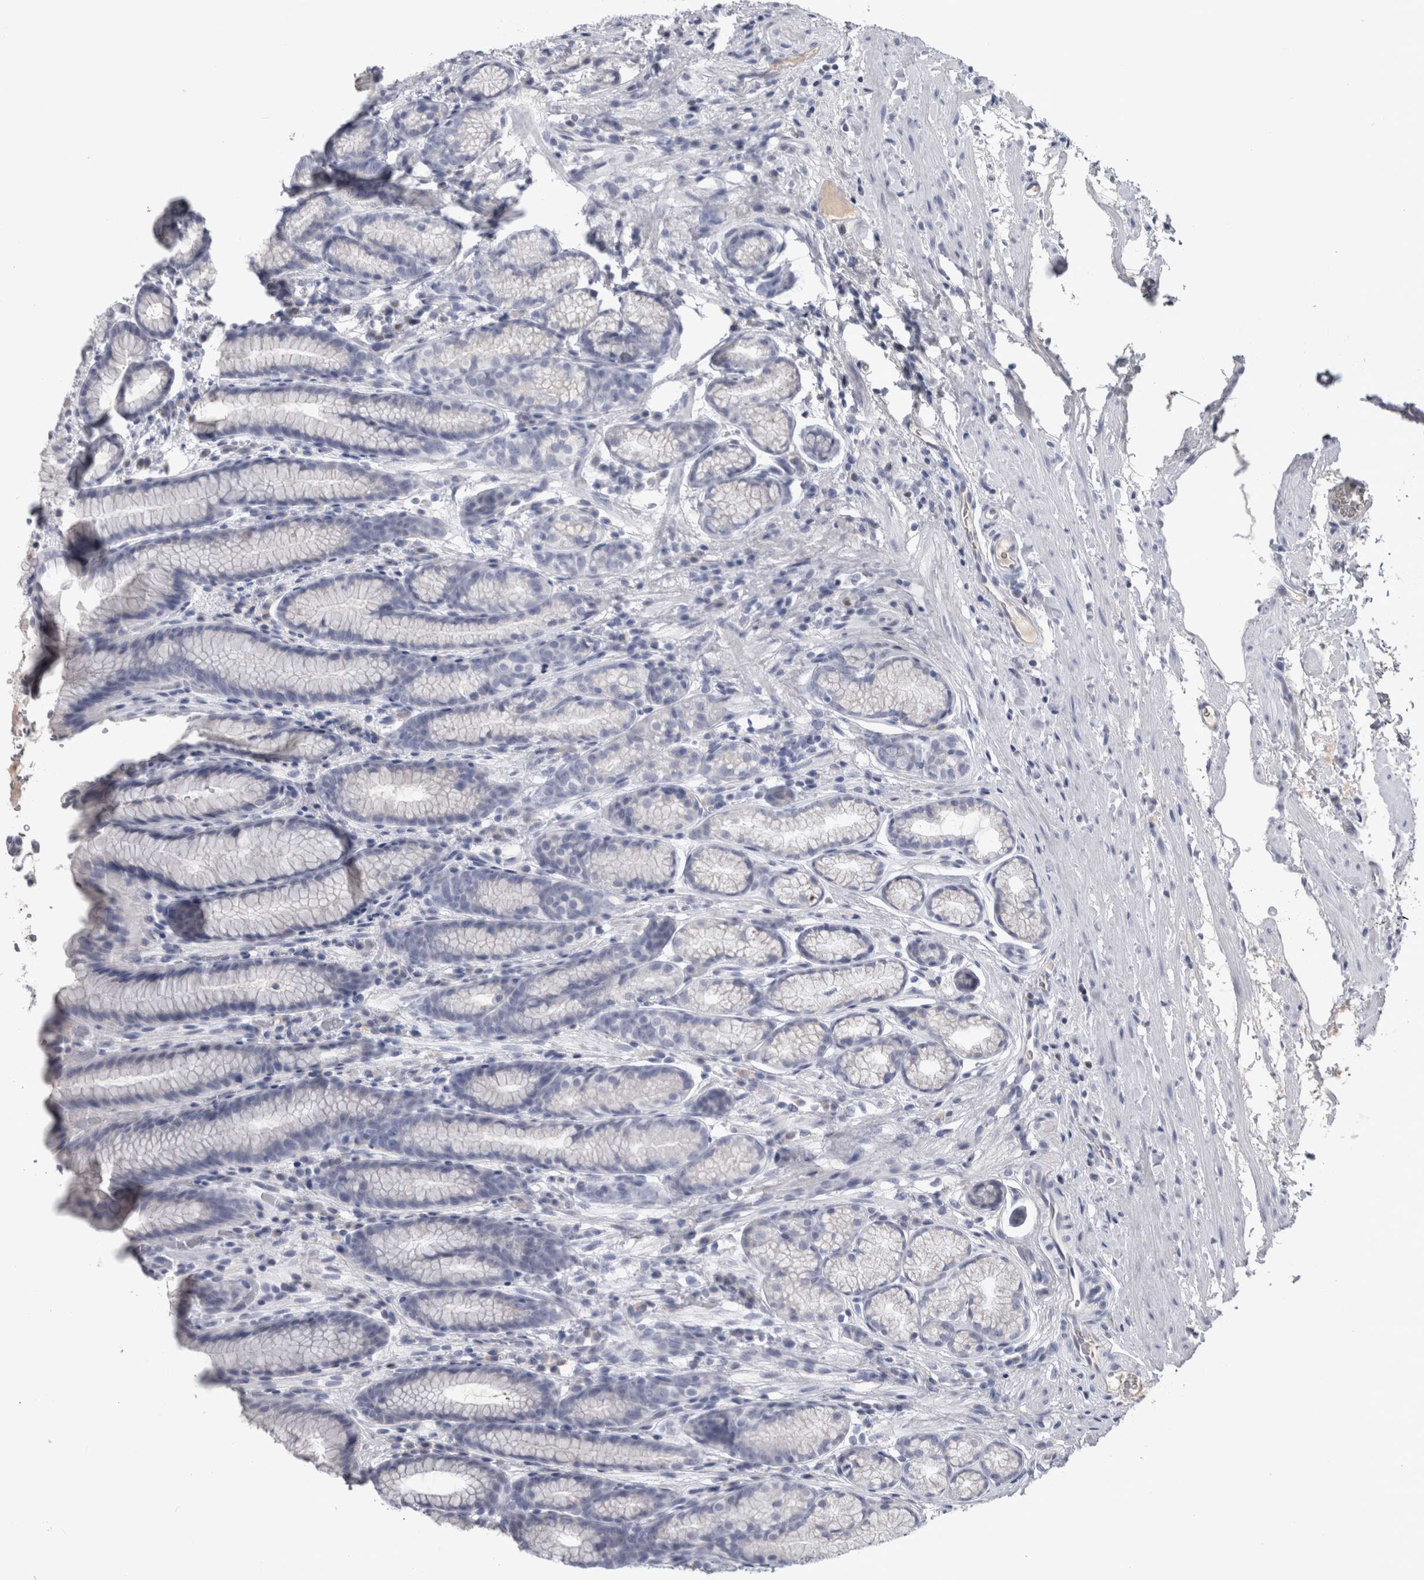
{"staining": {"intensity": "negative", "quantity": "none", "location": "none"}, "tissue": "stomach", "cell_type": "Glandular cells", "image_type": "normal", "snomed": [{"axis": "morphology", "description": "Normal tissue, NOS"}, {"axis": "topography", "description": "Stomach"}], "caption": "Immunohistochemical staining of benign stomach reveals no significant positivity in glandular cells. The staining is performed using DAB (3,3'-diaminobenzidine) brown chromogen with nuclei counter-stained in using hematoxylin.", "gene": "PAX5", "patient": {"sex": "male", "age": 42}}